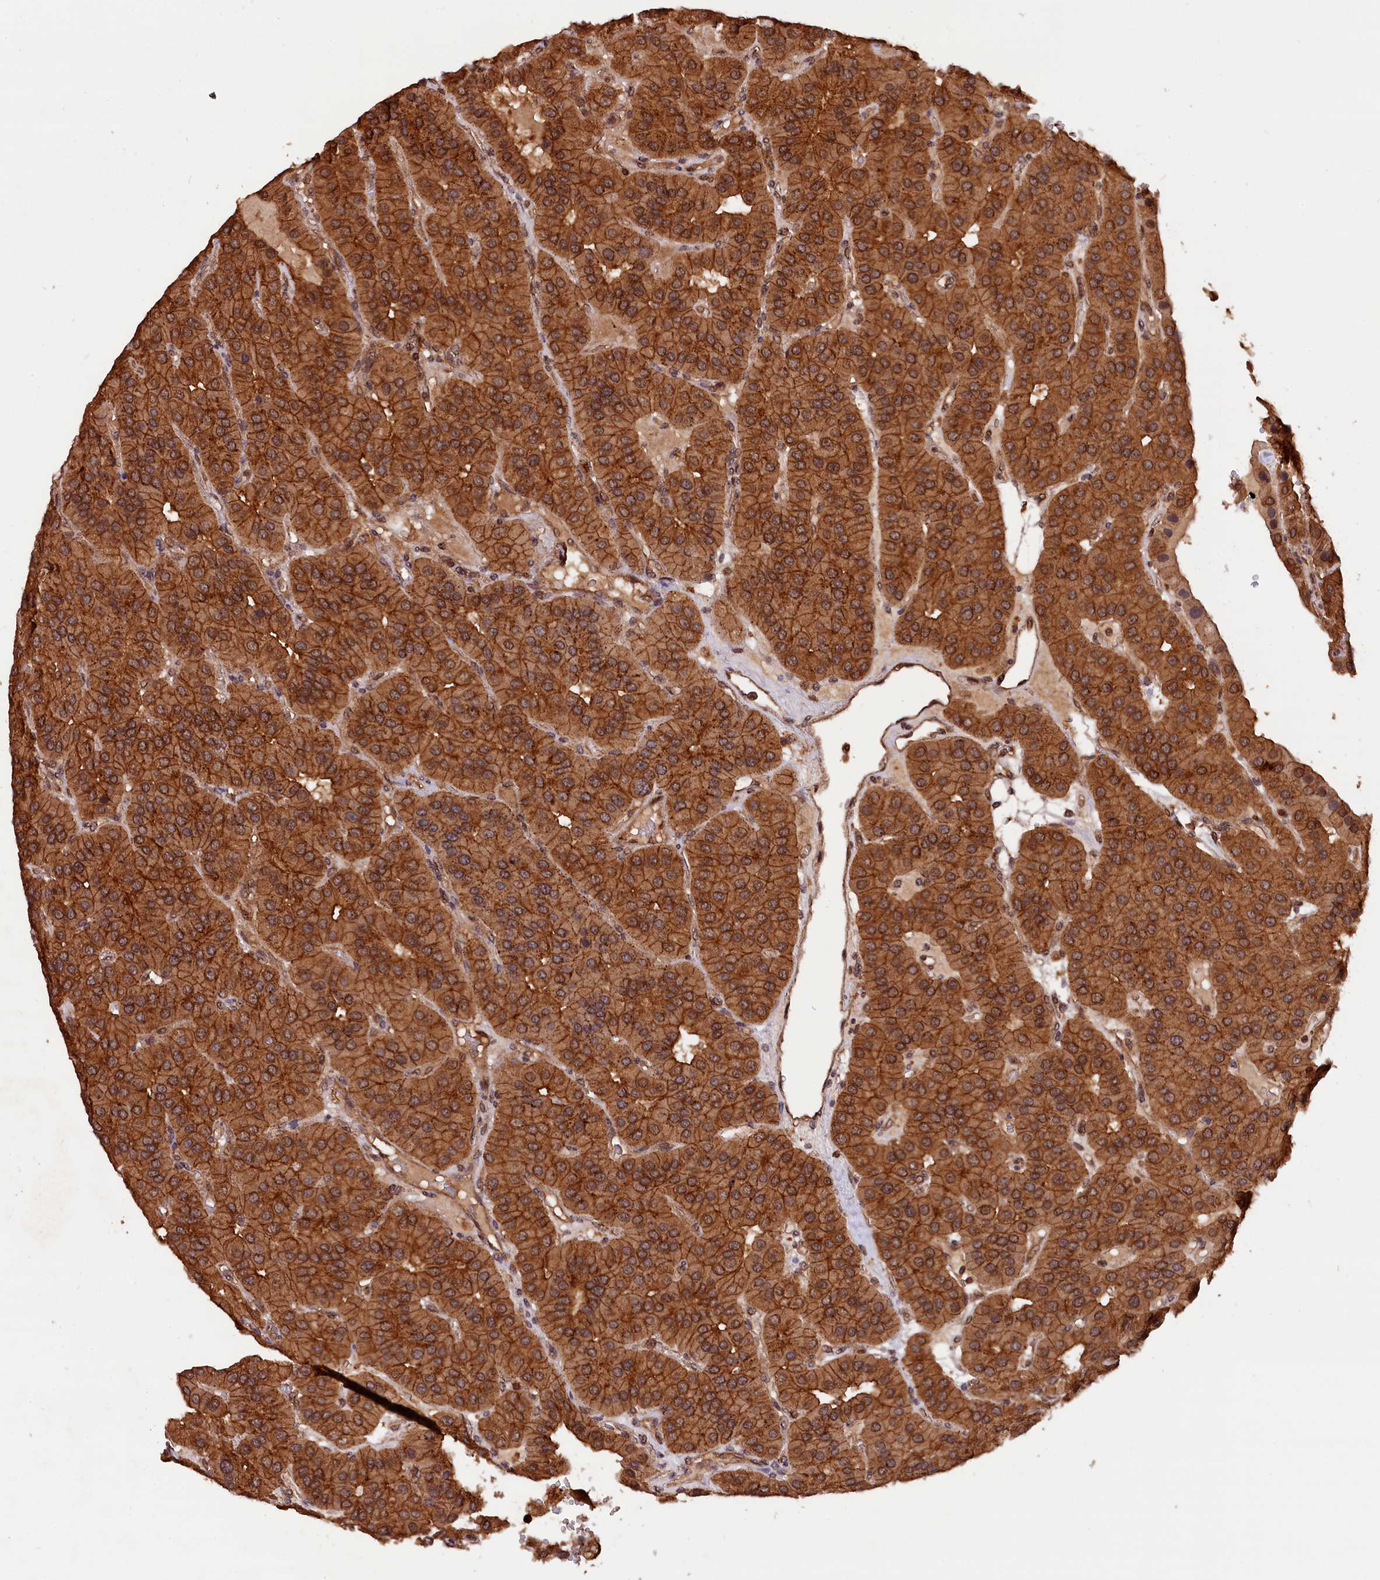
{"staining": {"intensity": "strong", "quantity": ">75%", "location": "cytoplasmic/membranous"}, "tissue": "parathyroid gland", "cell_type": "Glandular cells", "image_type": "normal", "snomed": [{"axis": "morphology", "description": "Normal tissue, NOS"}, {"axis": "morphology", "description": "Adenoma, NOS"}, {"axis": "topography", "description": "Parathyroid gland"}], "caption": "Protein expression analysis of unremarkable parathyroid gland reveals strong cytoplasmic/membranous staining in about >75% of glandular cells.", "gene": "IST1", "patient": {"sex": "female", "age": 86}}